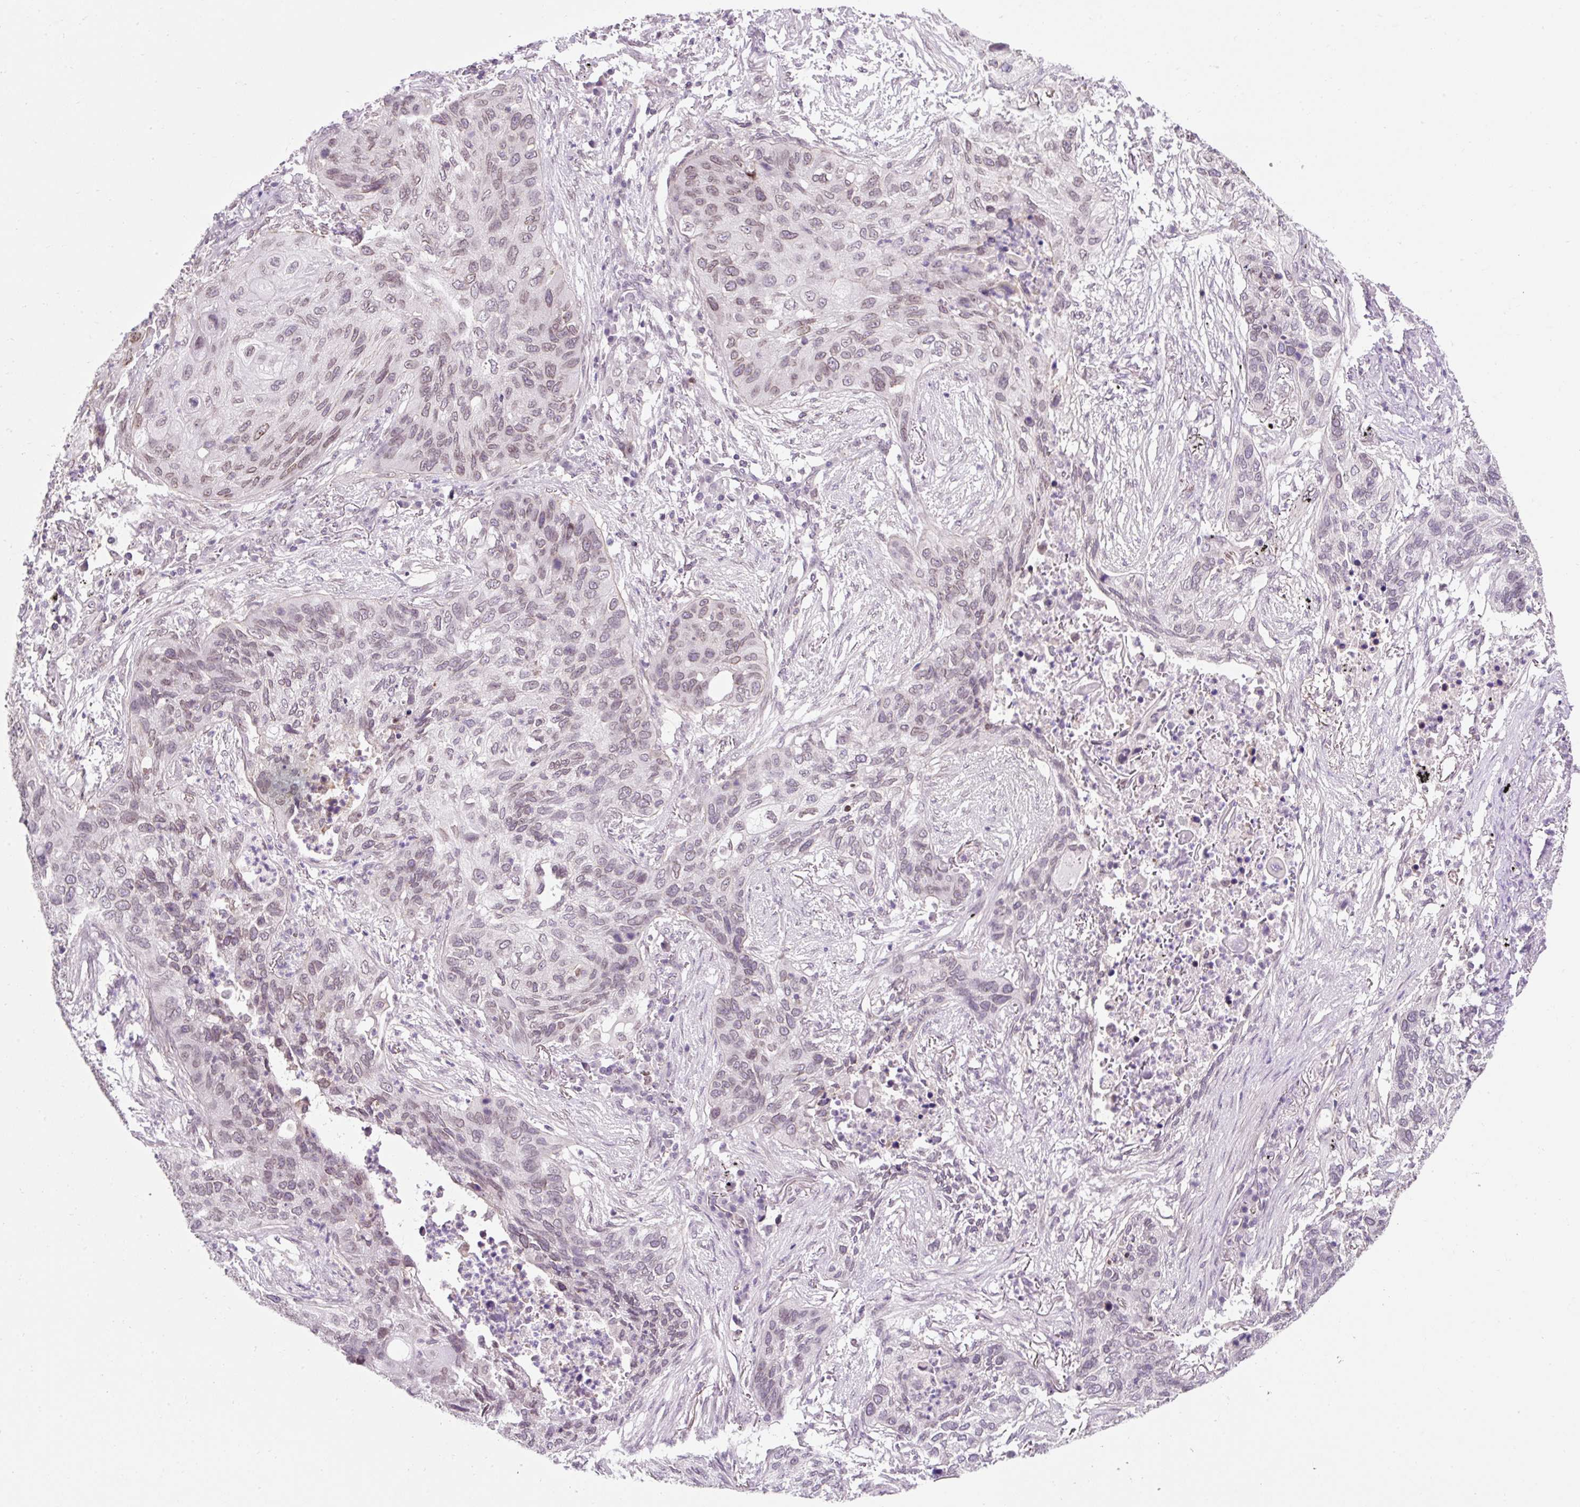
{"staining": {"intensity": "weak", "quantity": "<25%", "location": "cytoplasmic/membranous,nuclear"}, "tissue": "lung cancer", "cell_type": "Tumor cells", "image_type": "cancer", "snomed": [{"axis": "morphology", "description": "Squamous cell carcinoma, NOS"}, {"axis": "topography", "description": "Lung"}], "caption": "This is a histopathology image of IHC staining of lung cancer, which shows no staining in tumor cells. (DAB (3,3'-diaminobenzidine) immunohistochemistry (IHC) visualized using brightfield microscopy, high magnification).", "gene": "ZNF610", "patient": {"sex": "female", "age": 63}}